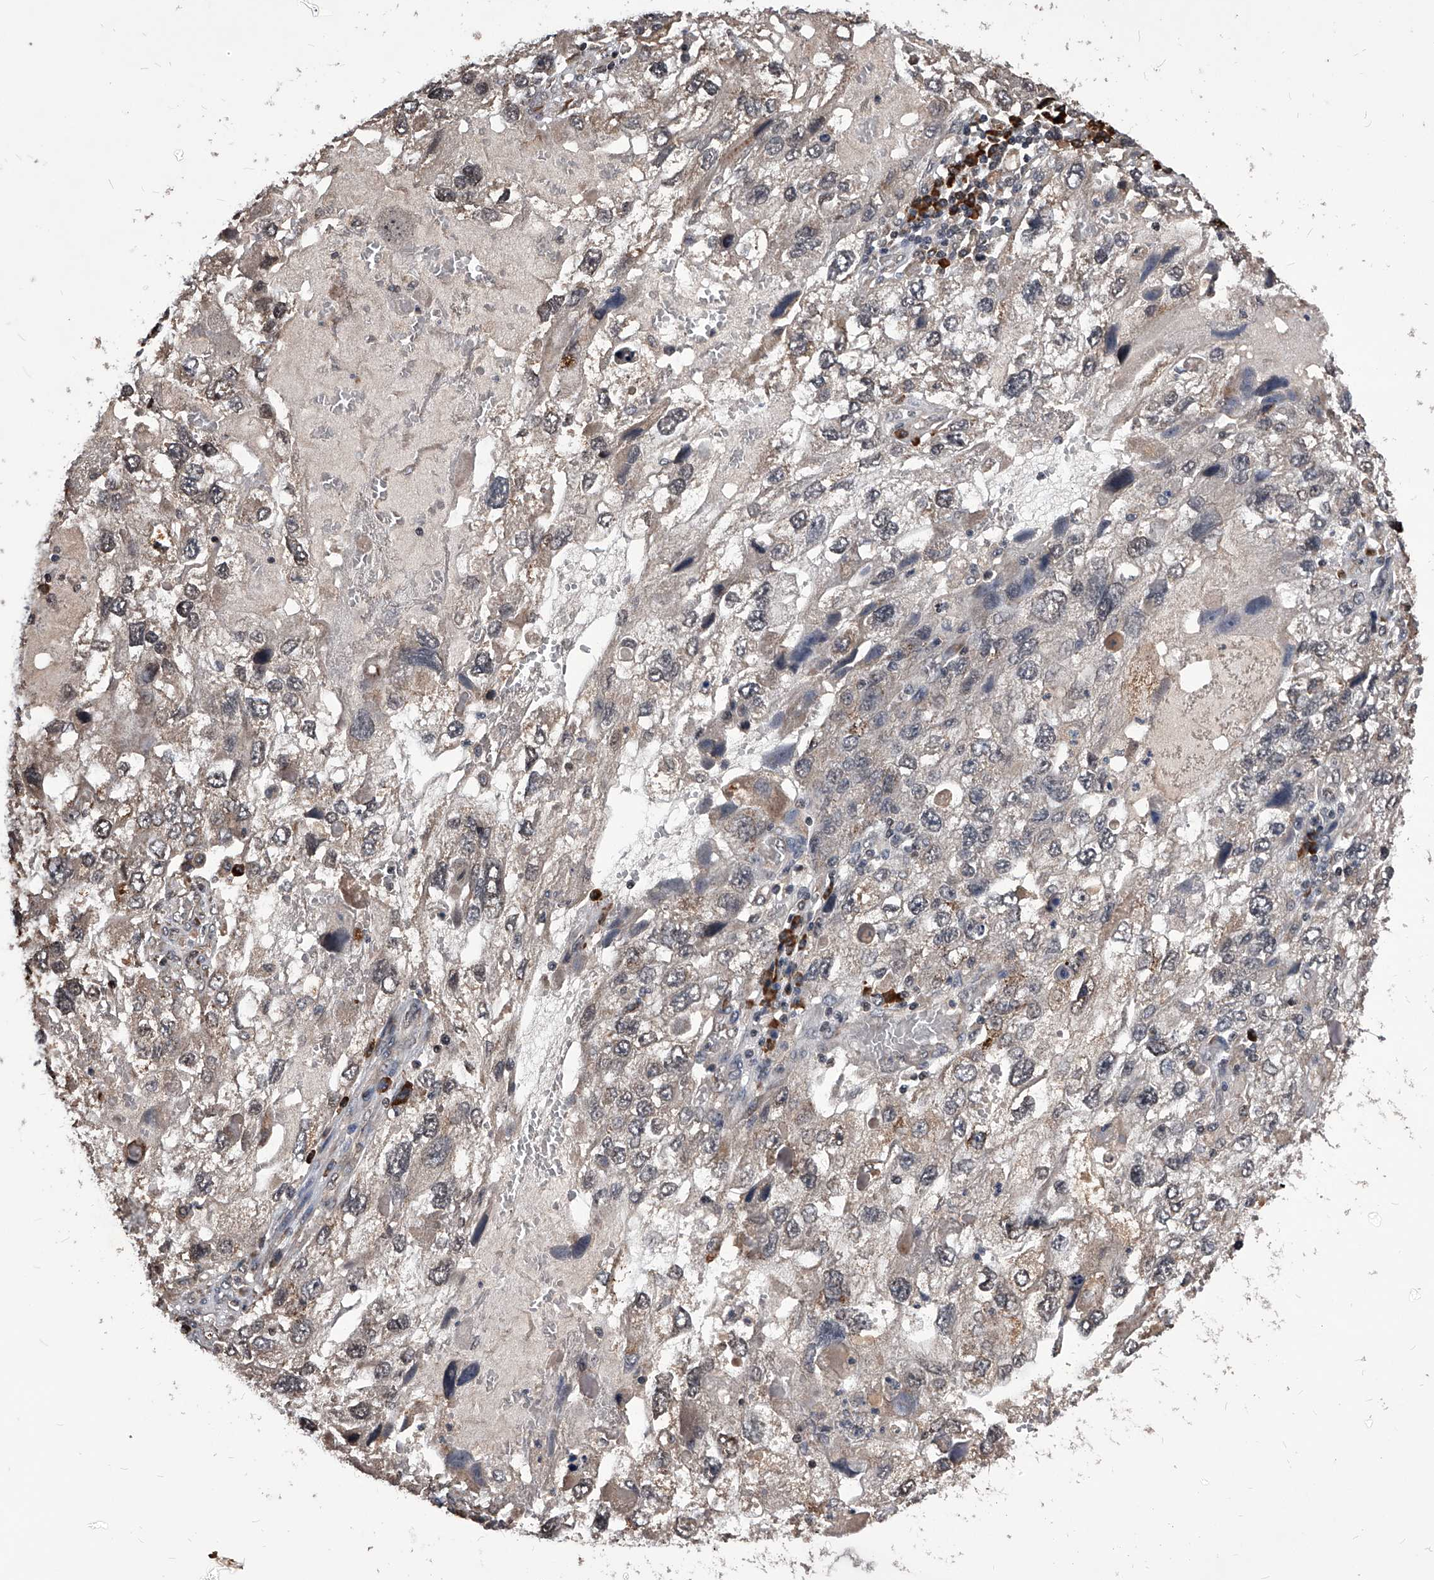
{"staining": {"intensity": "weak", "quantity": "<25%", "location": "cytoplasmic/membranous"}, "tissue": "endometrial cancer", "cell_type": "Tumor cells", "image_type": "cancer", "snomed": [{"axis": "morphology", "description": "Adenocarcinoma, NOS"}, {"axis": "topography", "description": "Endometrium"}], "caption": "IHC of endometrial cancer exhibits no expression in tumor cells.", "gene": "ID1", "patient": {"sex": "female", "age": 49}}